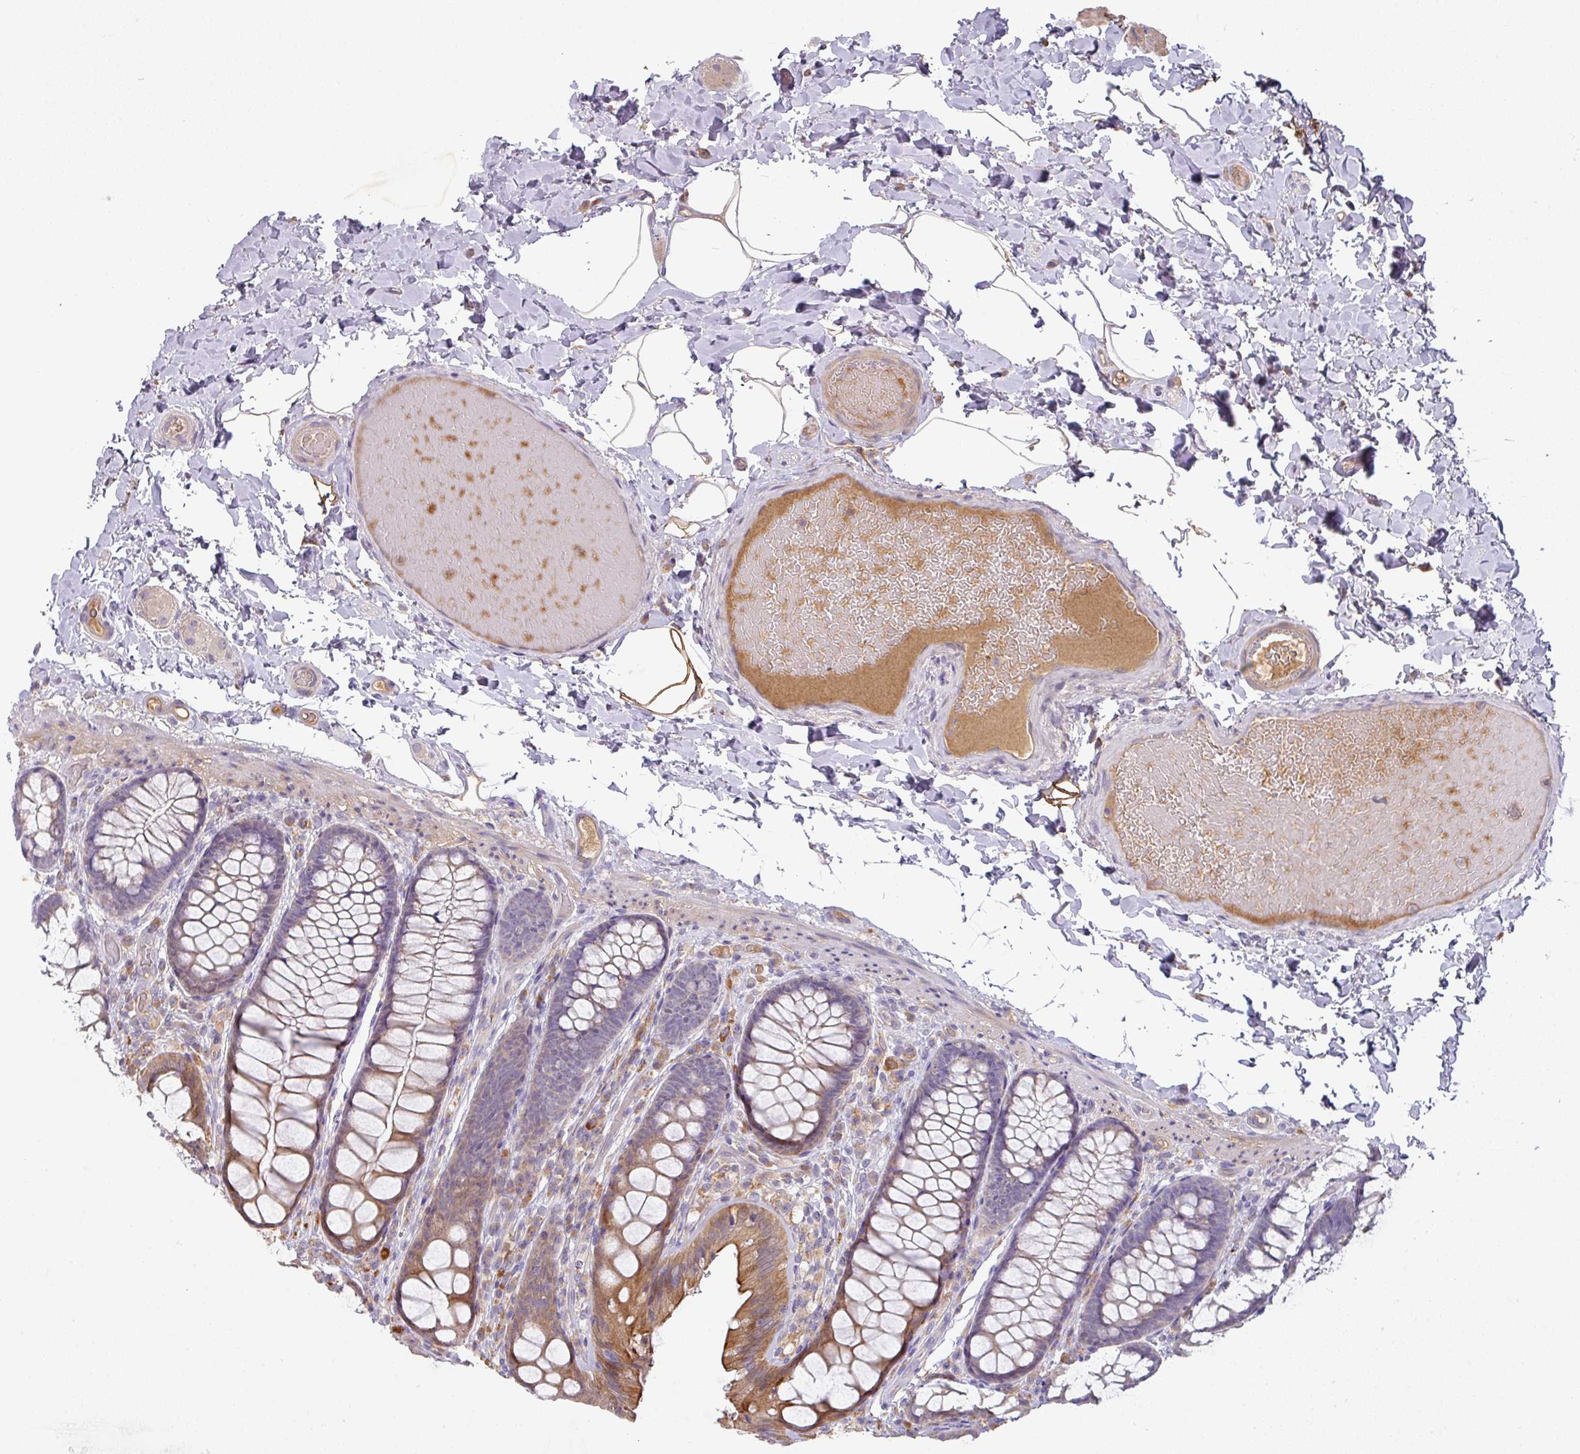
{"staining": {"intensity": "weak", "quantity": "<25%", "location": "cytoplasmic/membranous"}, "tissue": "colon", "cell_type": "Endothelial cells", "image_type": "normal", "snomed": [{"axis": "morphology", "description": "Normal tissue, NOS"}, {"axis": "topography", "description": "Colon"}], "caption": "High power microscopy photomicrograph of an immunohistochemistry (IHC) image of unremarkable colon, revealing no significant positivity in endothelial cells. (DAB (3,3'-diaminobenzidine) immunohistochemistry (IHC) with hematoxylin counter stain).", "gene": "ZNF266", "patient": {"sex": "male", "age": 46}}